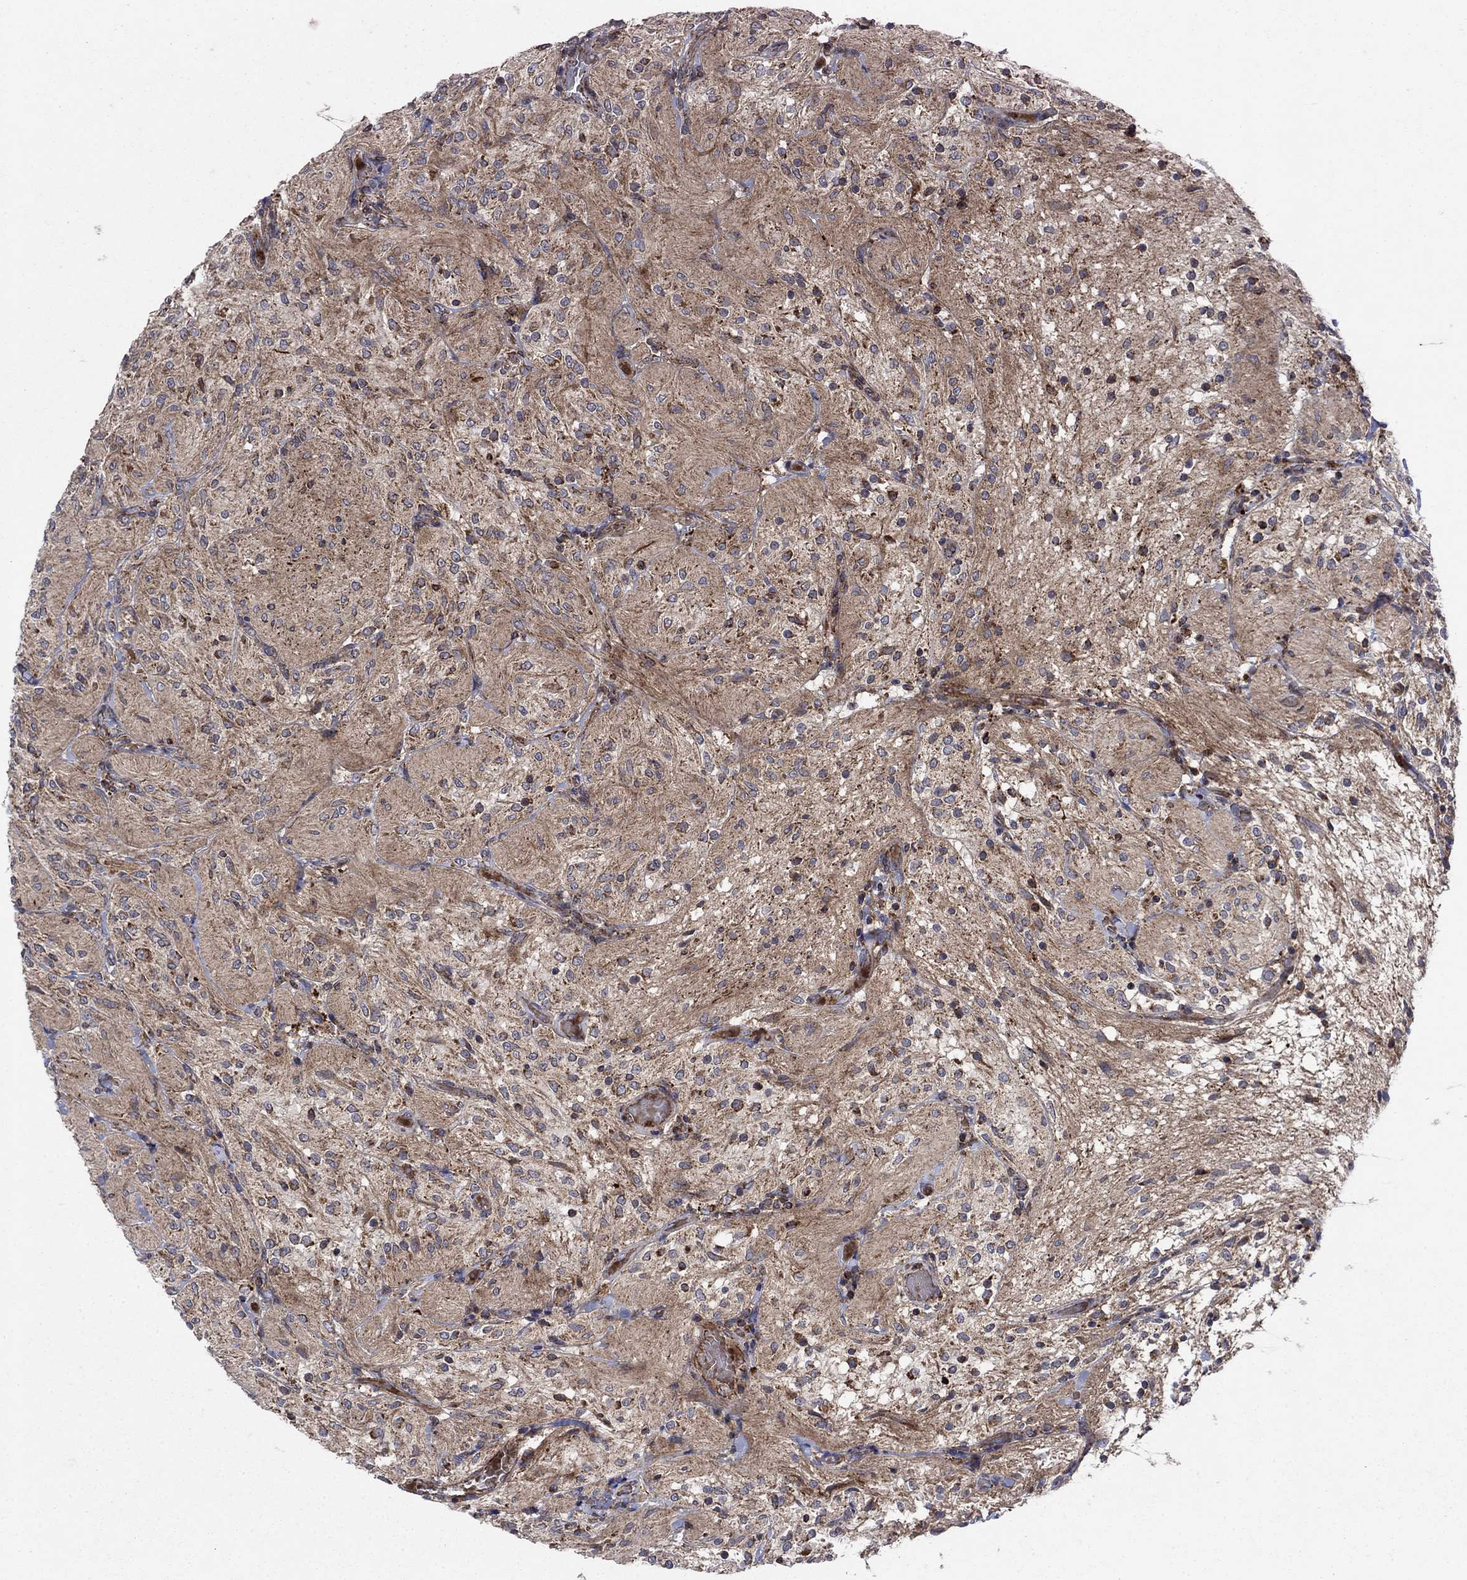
{"staining": {"intensity": "strong", "quantity": "<25%", "location": "cytoplasmic/membranous"}, "tissue": "glioma", "cell_type": "Tumor cells", "image_type": "cancer", "snomed": [{"axis": "morphology", "description": "Glioma, malignant, Low grade"}, {"axis": "topography", "description": "Brain"}], "caption": "Immunohistochemical staining of glioma demonstrates medium levels of strong cytoplasmic/membranous positivity in about <25% of tumor cells.", "gene": "RNF19B", "patient": {"sex": "male", "age": 3}}